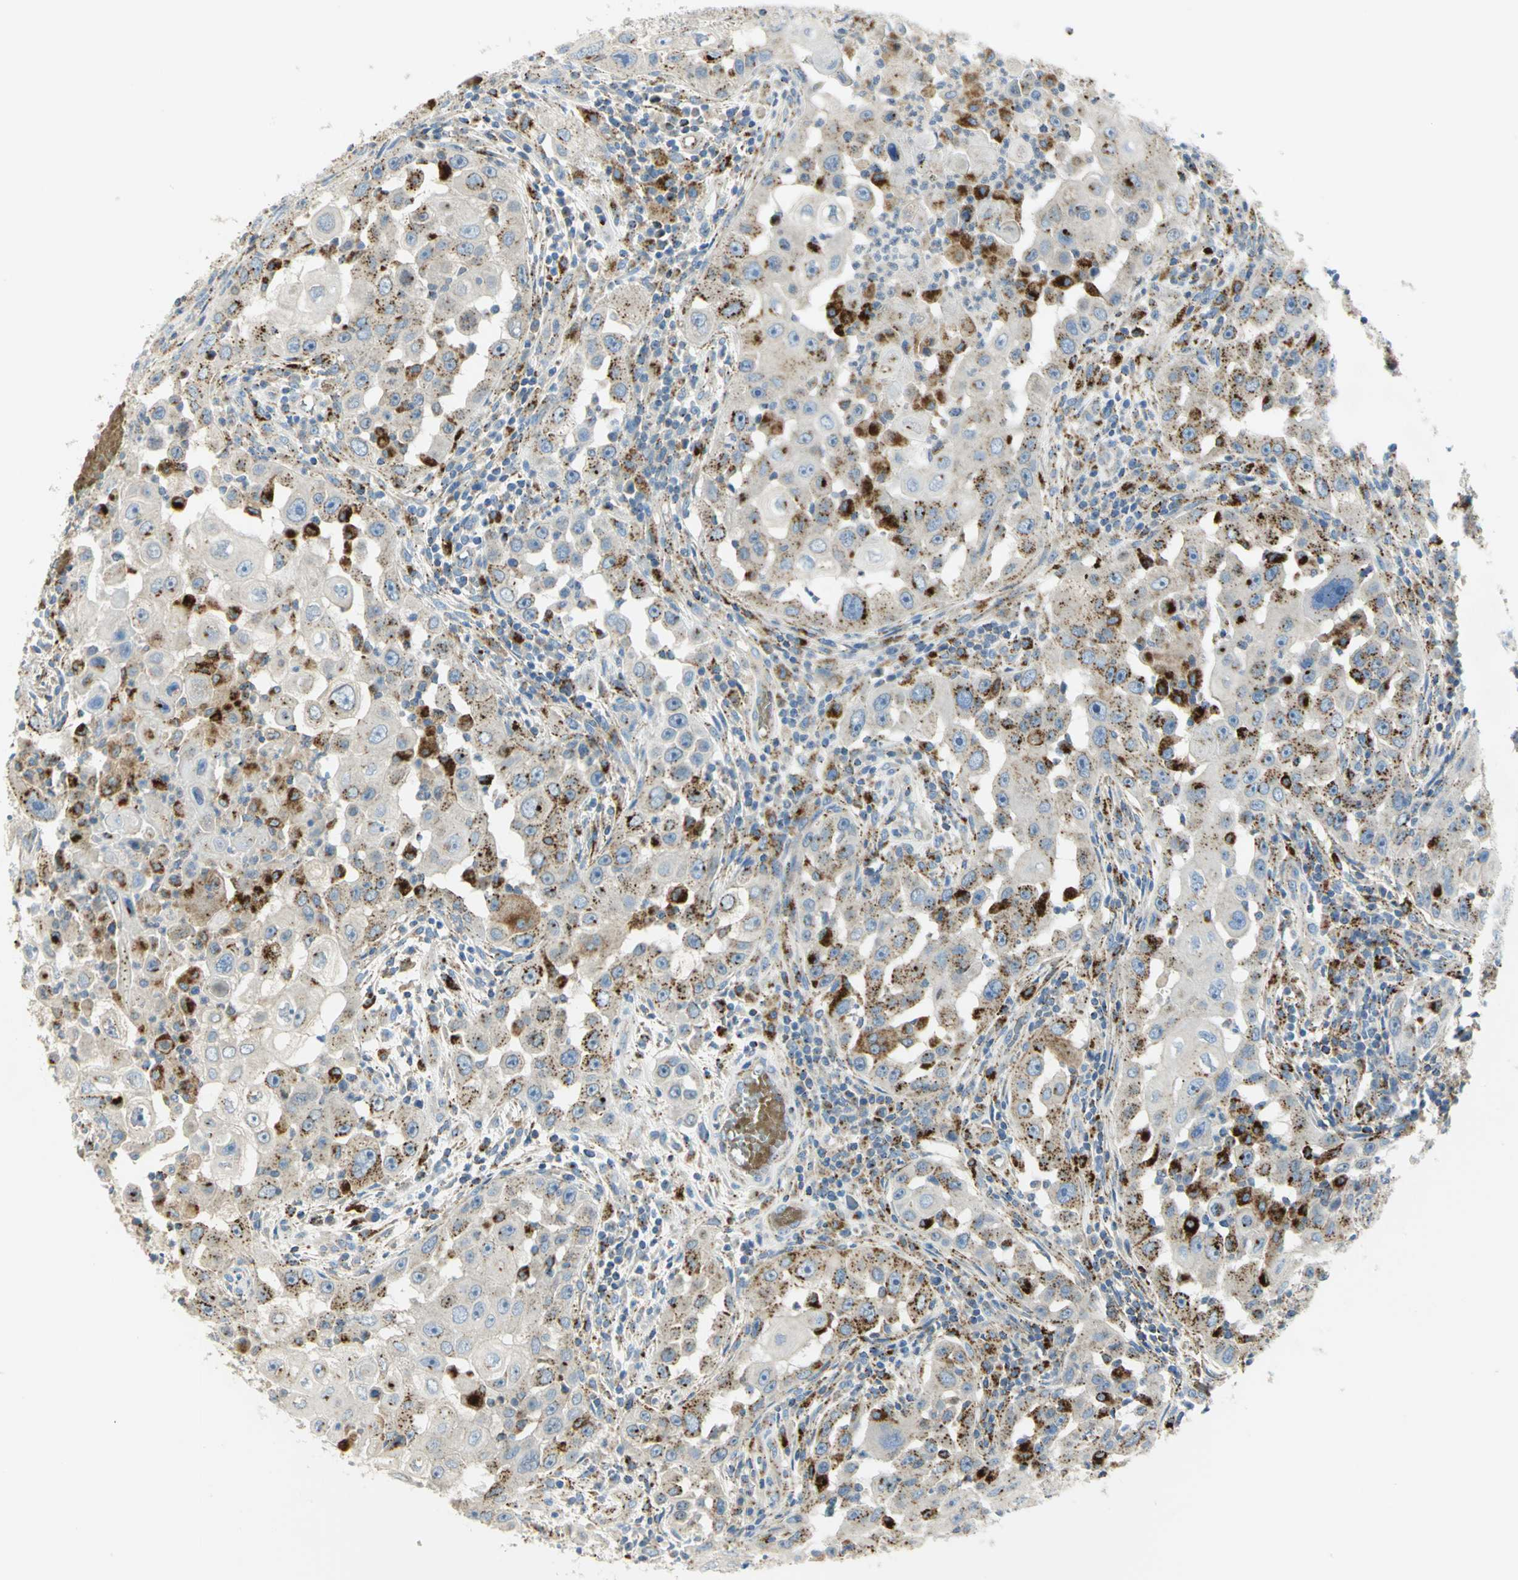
{"staining": {"intensity": "moderate", "quantity": ">75%", "location": "cytoplasmic/membranous"}, "tissue": "head and neck cancer", "cell_type": "Tumor cells", "image_type": "cancer", "snomed": [{"axis": "morphology", "description": "Carcinoma, NOS"}, {"axis": "topography", "description": "Head-Neck"}], "caption": "A photomicrograph showing moderate cytoplasmic/membranous positivity in about >75% of tumor cells in carcinoma (head and neck), as visualized by brown immunohistochemical staining.", "gene": "ARSA", "patient": {"sex": "male", "age": 87}}